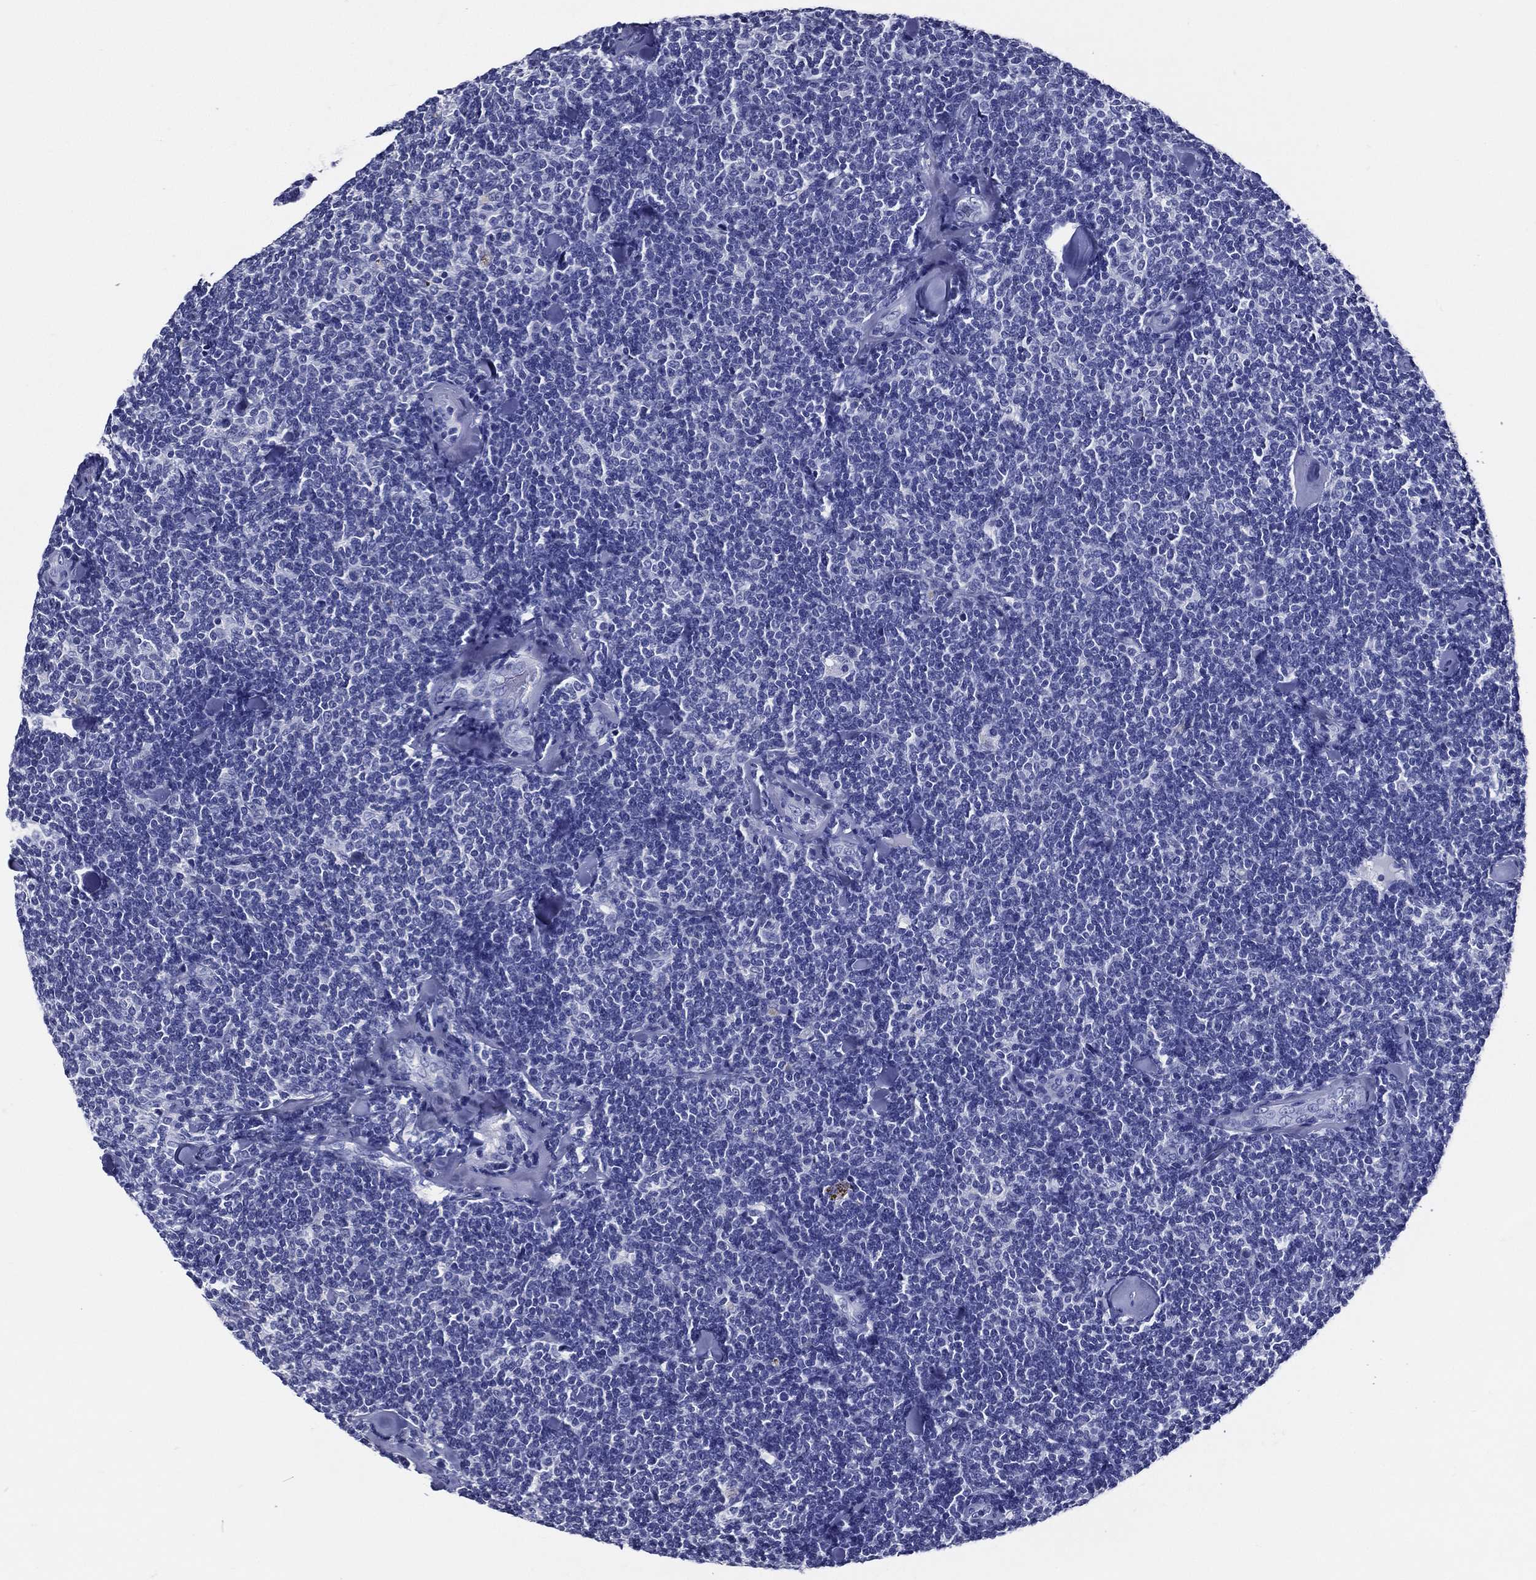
{"staining": {"intensity": "negative", "quantity": "none", "location": "none"}, "tissue": "lymphoma", "cell_type": "Tumor cells", "image_type": "cancer", "snomed": [{"axis": "morphology", "description": "Malignant lymphoma, non-Hodgkin's type, Low grade"}, {"axis": "topography", "description": "Lymph node"}], "caption": "Lymphoma was stained to show a protein in brown. There is no significant expression in tumor cells.", "gene": "ACE2", "patient": {"sex": "female", "age": 56}}